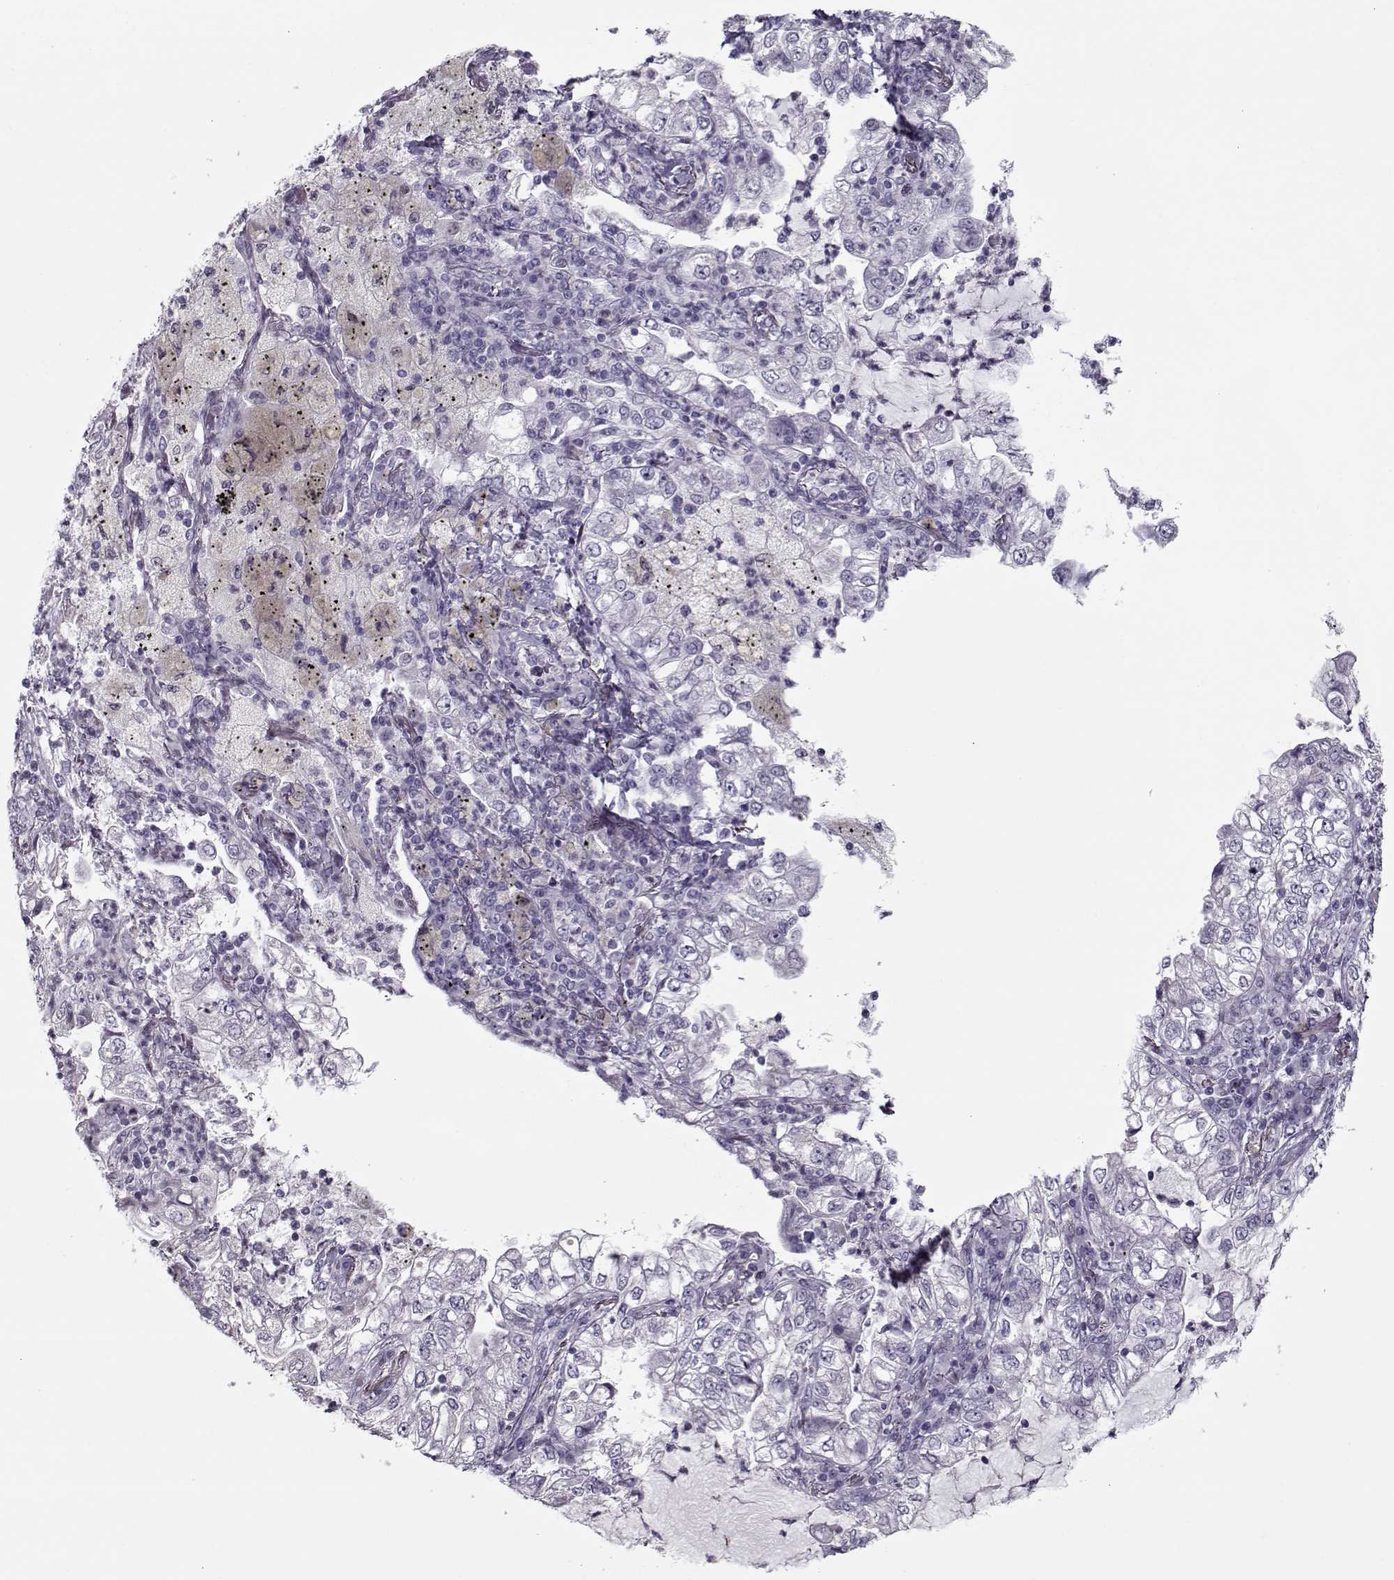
{"staining": {"intensity": "negative", "quantity": "none", "location": "none"}, "tissue": "lung cancer", "cell_type": "Tumor cells", "image_type": "cancer", "snomed": [{"axis": "morphology", "description": "Adenocarcinoma, NOS"}, {"axis": "topography", "description": "Lung"}], "caption": "DAB (3,3'-diaminobenzidine) immunohistochemical staining of lung adenocarcinoma displays no significant staining in tumor cells.", "gene": "CIBAR1", "patient": {"sex": "female", "age": 73}}